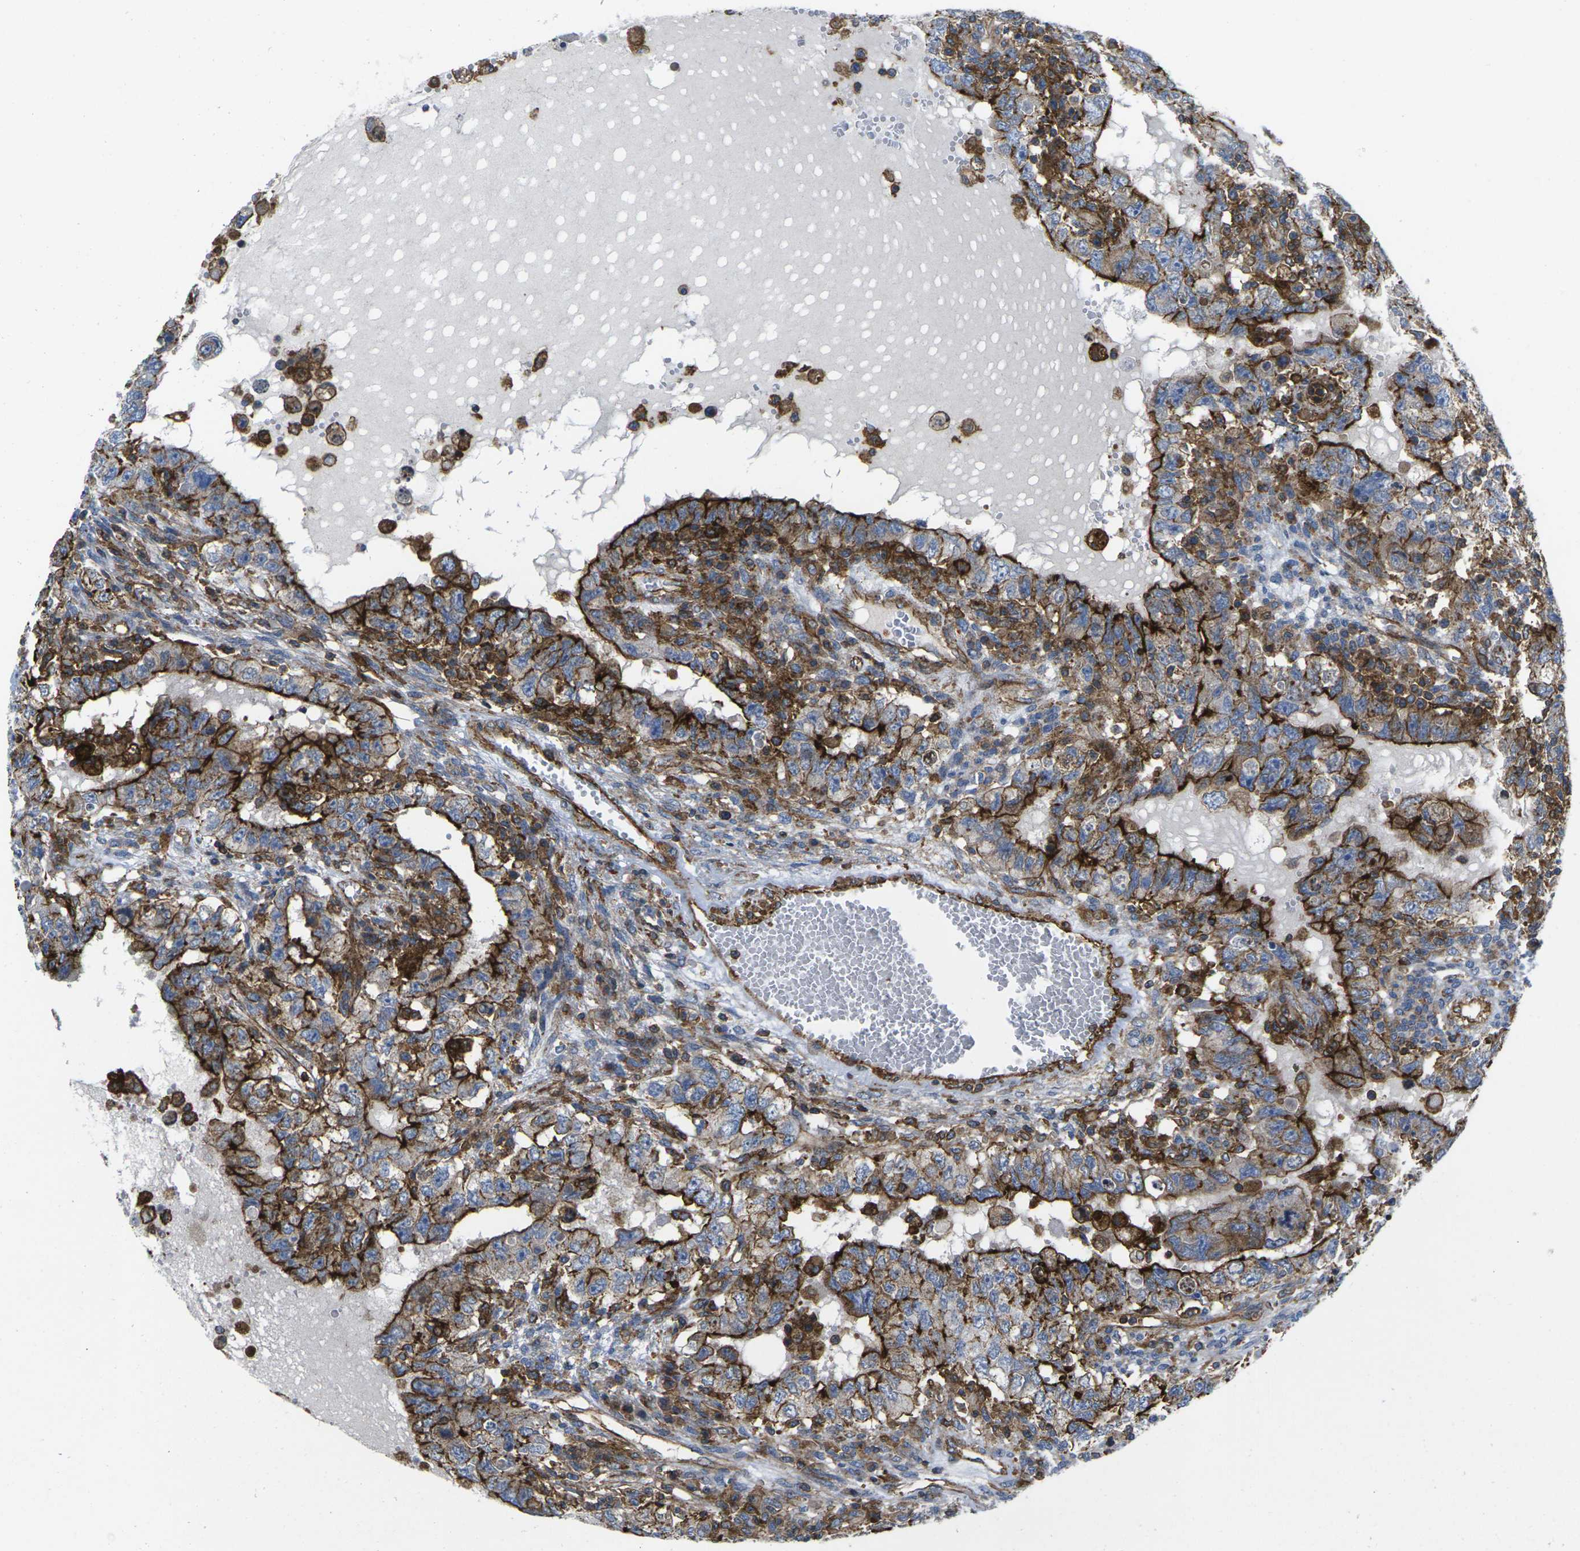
{"staining": {"intensity": "strong", "quantity": ">75%", "location": "cytoplasmic/membranous"}, "tissue": "testis cancer", "cell_type": "Tumor cells", "image_type": "cancer", "snomed": [{"axis": "morphology", "description": "Carcinoma, Embryonal, NOS"}, {"axis": "topography", "description": "Testis"}], "caption": "High-magnification brightfield microscopy of embryonal carcinoma (testis) stained with DAB (brown) and counterstained with hematoxylin (blue). tumor cells exhibit strong cytoplasmic/membranous positivity is seen in approximately>75% of cells.", "gene": "IQGAP1", "patient": {"sex": "male", "age": 26}}